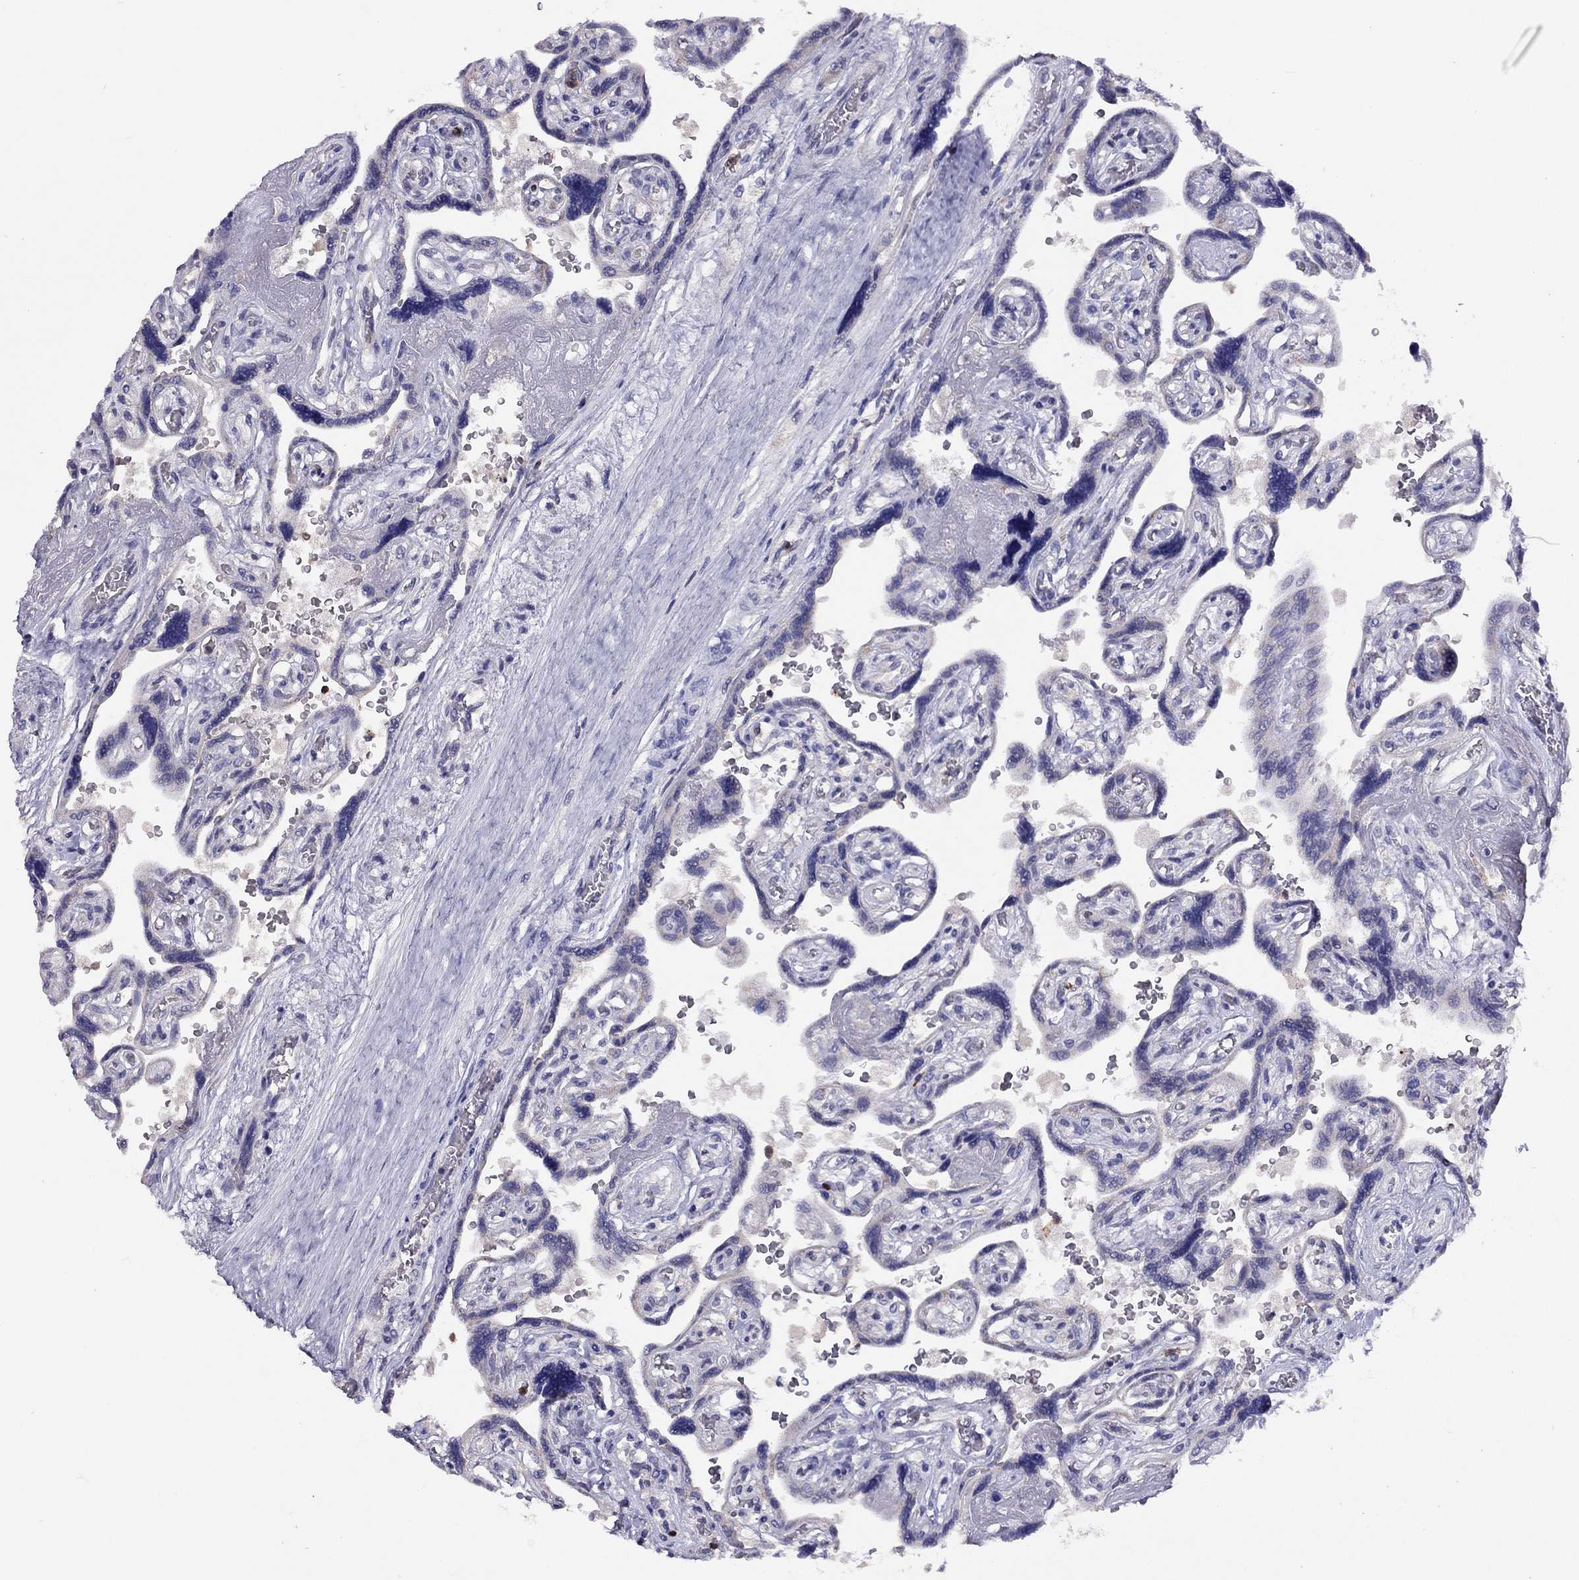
{"staining": {"intensity": "negative", "quantity": "none", "location": "none"}, "tissue": "placenta", "cell_type": "Decidual cells", "image_type": "normal", "snomed": [{"axis": "morphology", "description": "Normal tissue, NOS"}, {"axis": "topography", "description": "Placenta"}], "caption": "Normal placenta was stained to show a protein in brown. There is no significant staining in decidual cells. (Brightfield microscopy of DAB immunohistochemistry (IHC) at high magnification).", "gene": "CITED1", "patient": {"sex": "female", "age": 32}}